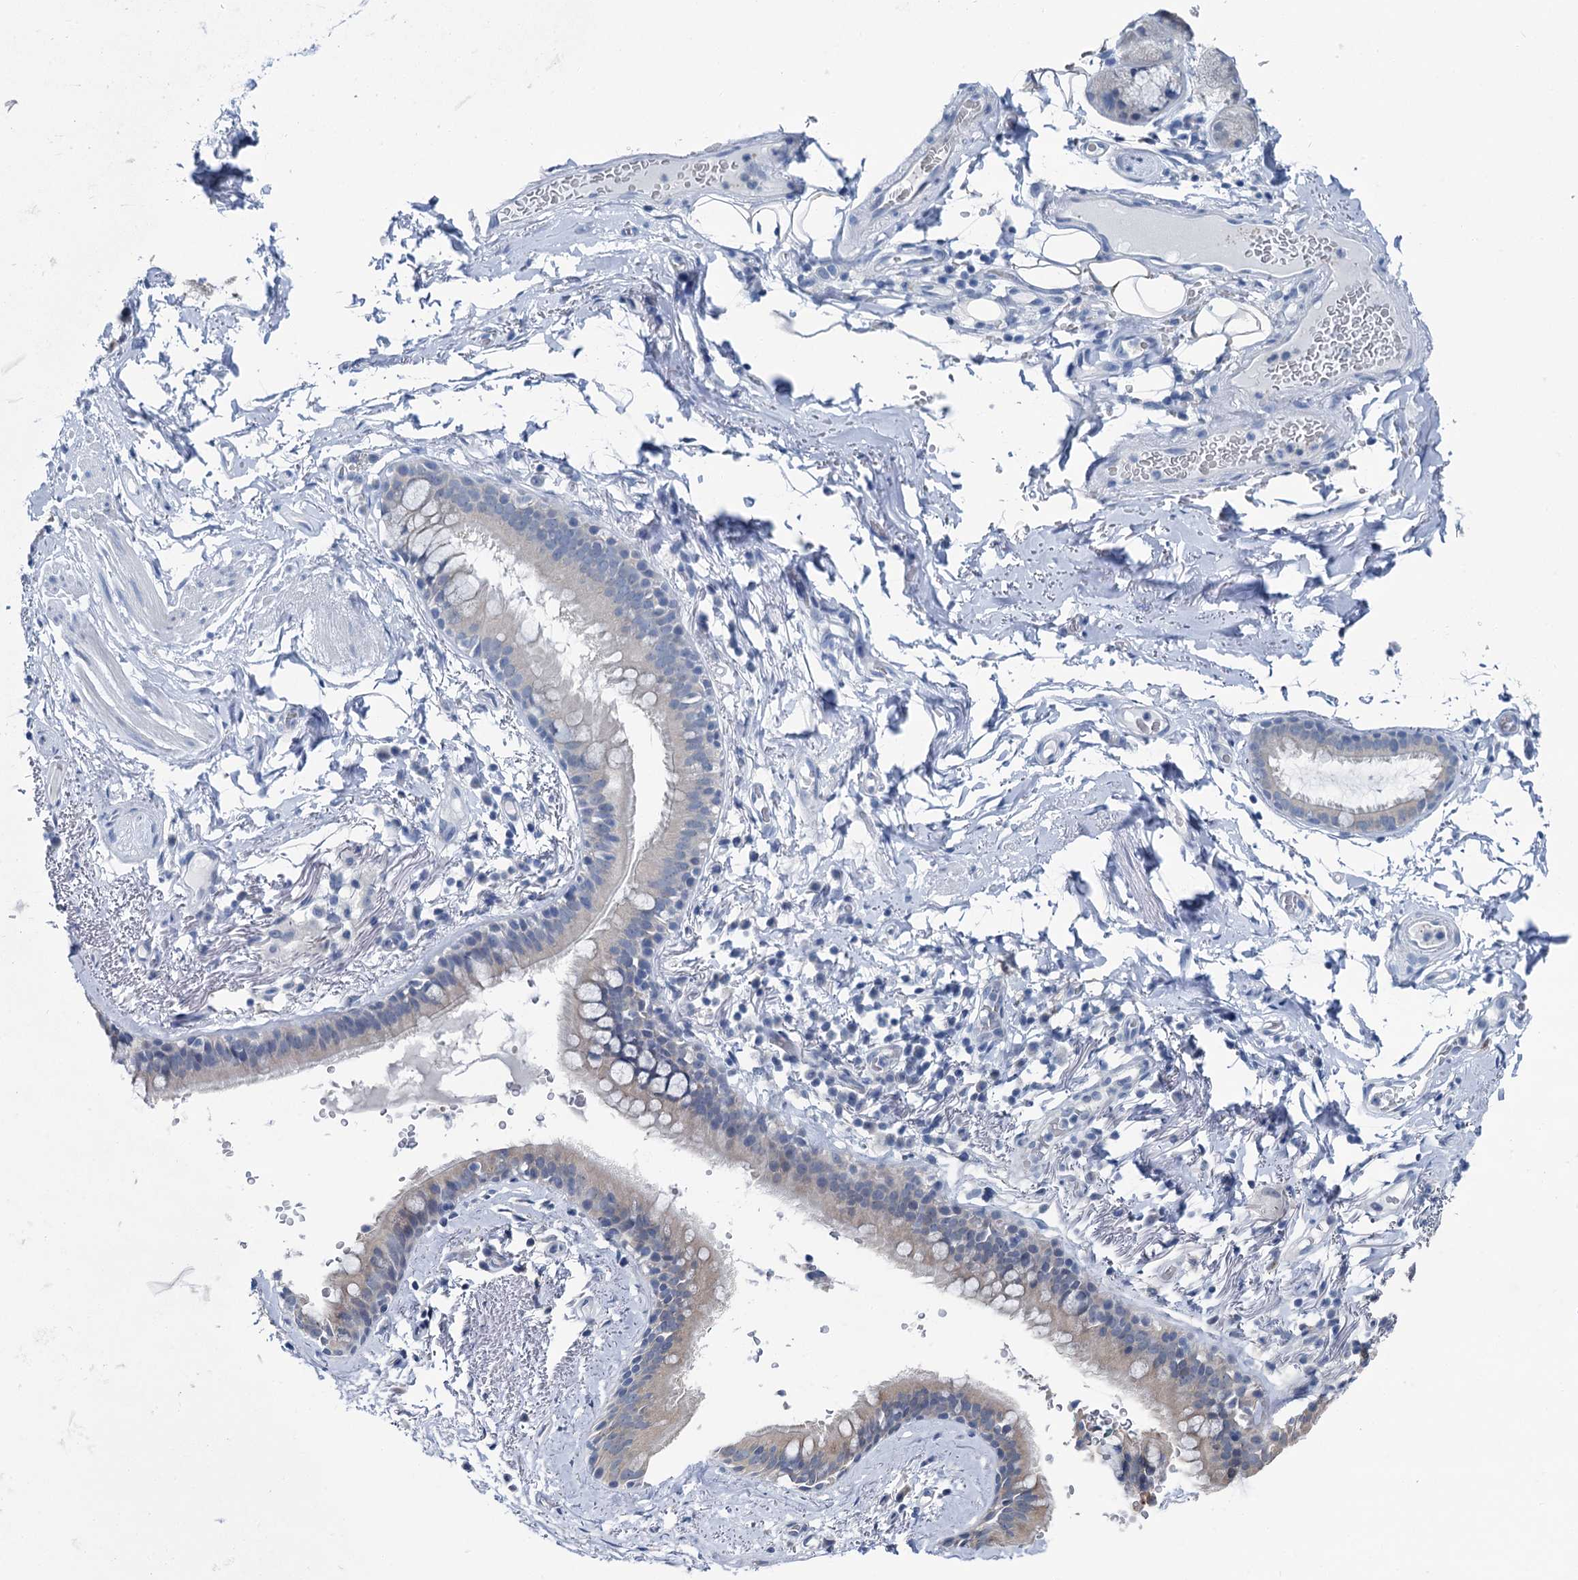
{"staining": {"intensity": "negative", "quantity": "none", "location": "none"}, "tissue": "adipose tissue", "cell_type": "Adipocytes", "image_type": "normal", "snomed": [{"axis": "morphology", "description": "Normal tissue, NOS"}, {"axis": "topography", "description": "Lymph node"}, {"axis": "topography", "description": "Bronchus"}], "caption": "The histopathology image exhibits no significant expression in adipocytes of adipose tissue.", "gene": "MIOX", "patient": {"sex": "male", "age": 63}}